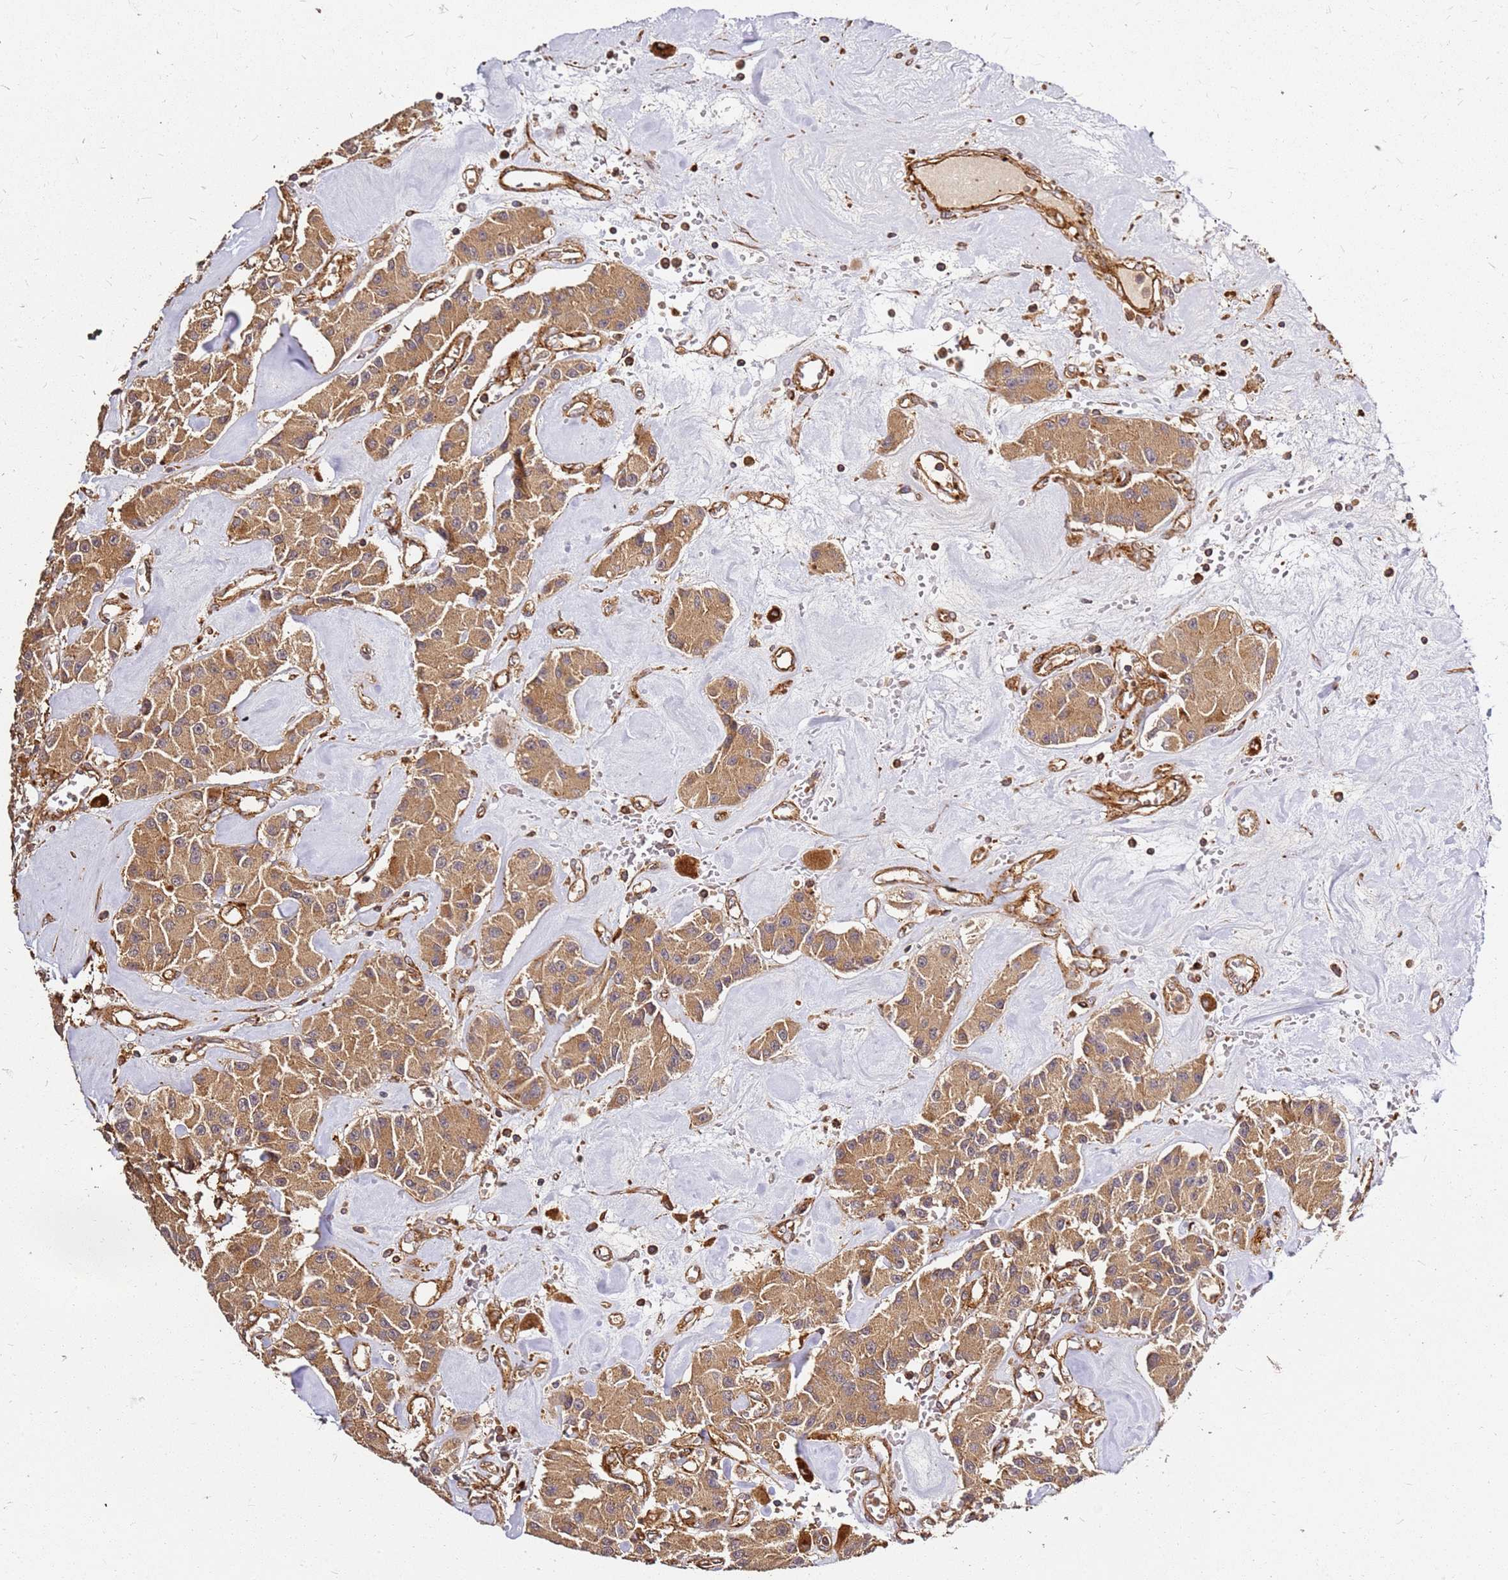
{"staining": {"intensity": "moderate", "quantity": ">75%", "location": "cytoplasmic/membranous"}, "tissue": "carcinoid", "cell_type": "Tumor cells", "image_type": "cancer", "snomed": [{"axis": "morphology", "description": "Carcinoid, malignant, NOS"}, {"axis": "topography", "description": "Pancreas"}], "caption": "Carcinoid stained with DAB immunohistochemistry reveals medium levels of moderate cytoplasmic/membranous expression in about >75% of tumor cells.", "gene": "DVL3", "patient": {"sex": "male", "age": 41}}